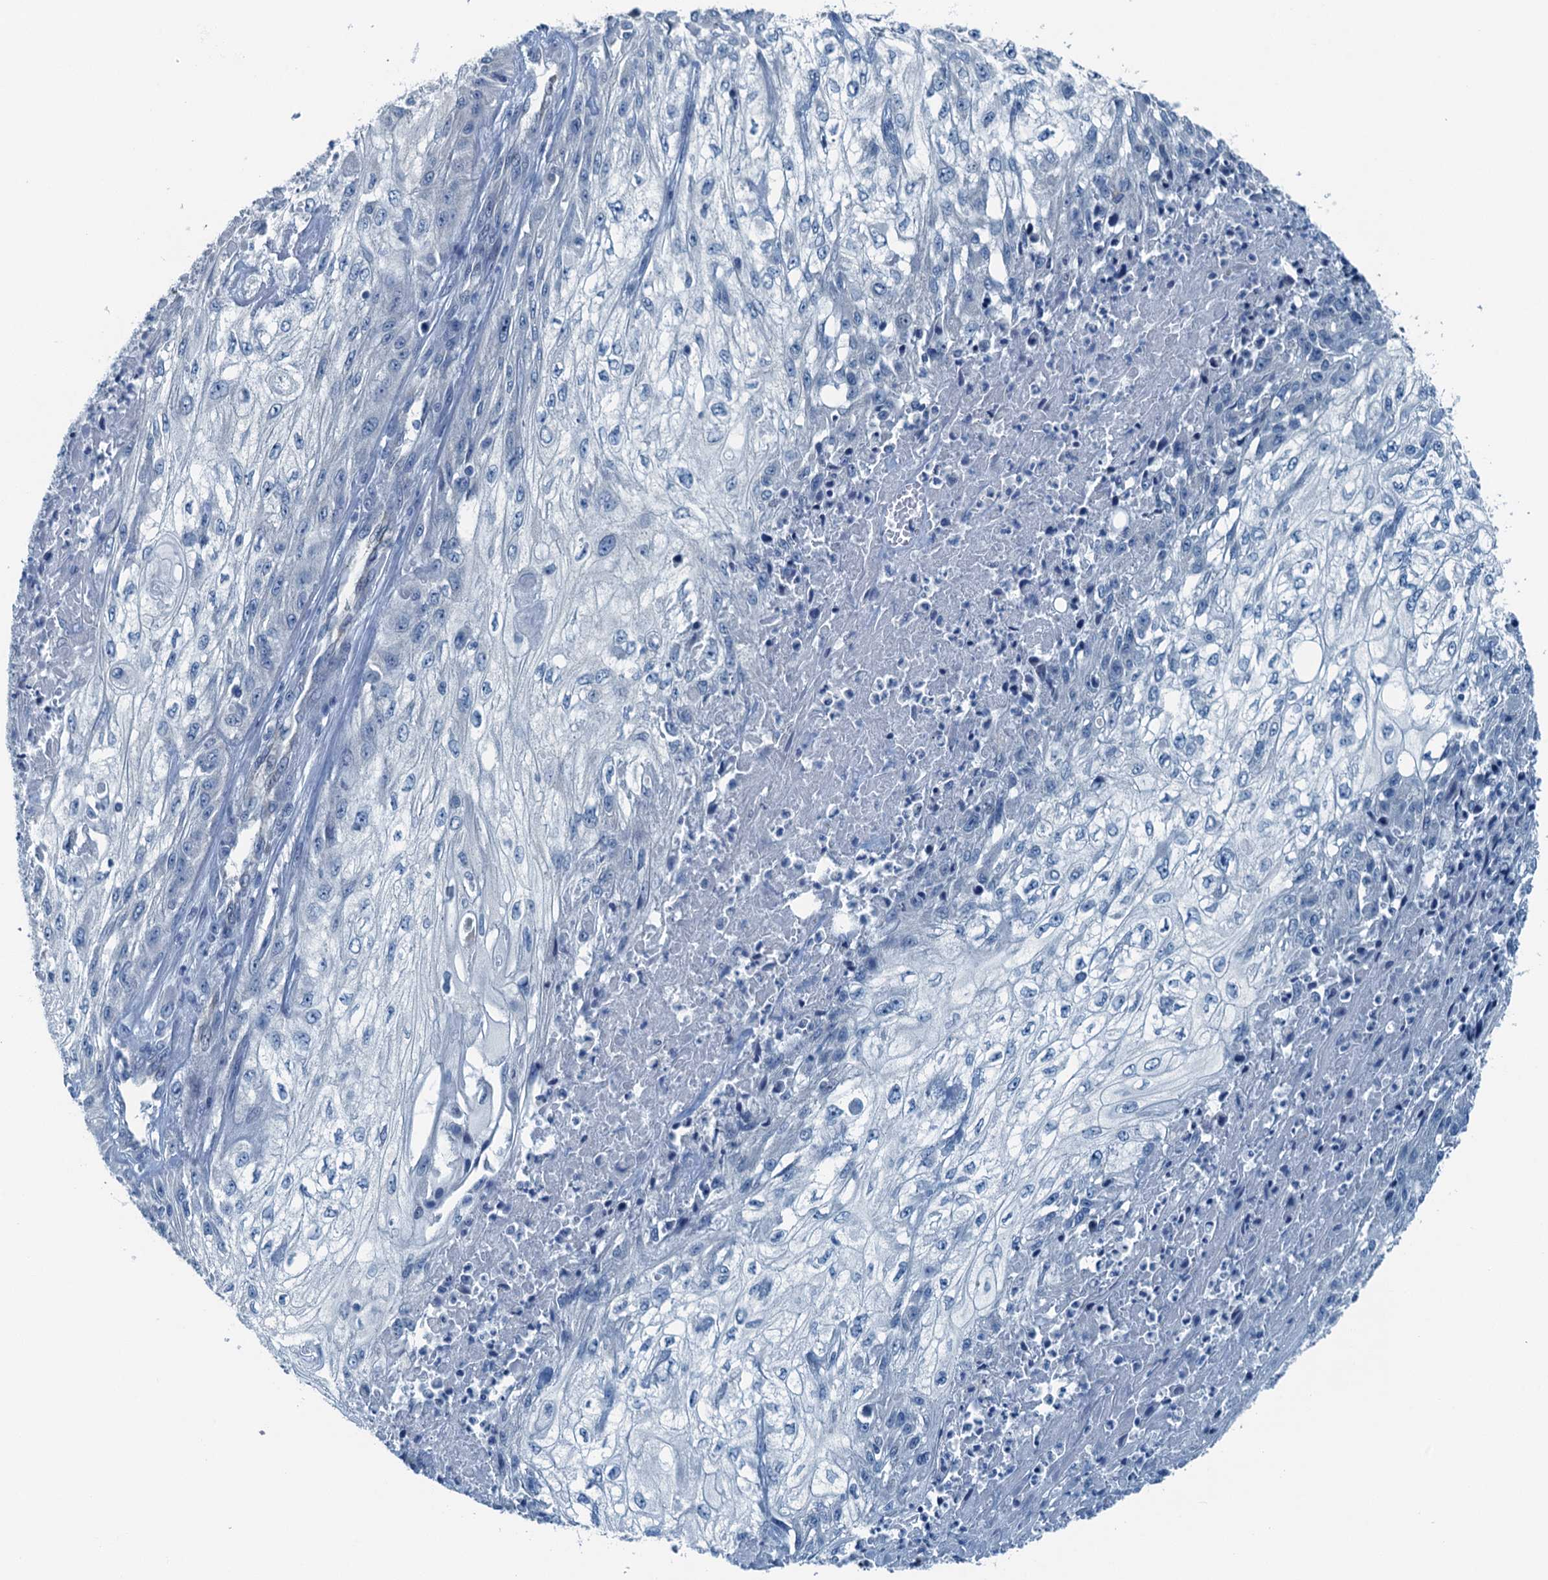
{"staining": {"intensity": "negative", "quantity": "none", "location": "none"}, "tissue": "skin cancer", "cell_type": "Tumor cells", "image_type": "cancer", "snomed": [{"axis": "morphology", "description": "Squamous cell carcinoma, NOS"}, {"axis": "morphology", "description": "Squamous cell carcinoma, metastatic, NOS"}, {"axis": "topography", "description": "Skin"}, {"axis": "topography", "description": "Lymph node"}], "caption": "IHC histopathology image of neoplastic tissue: squamous cell carcinoma (skin) stained with DAB shows no significant protein expression in tumor cells.", "gene": "GFOD2", "patient": {"sex": "male", "age": 75}}